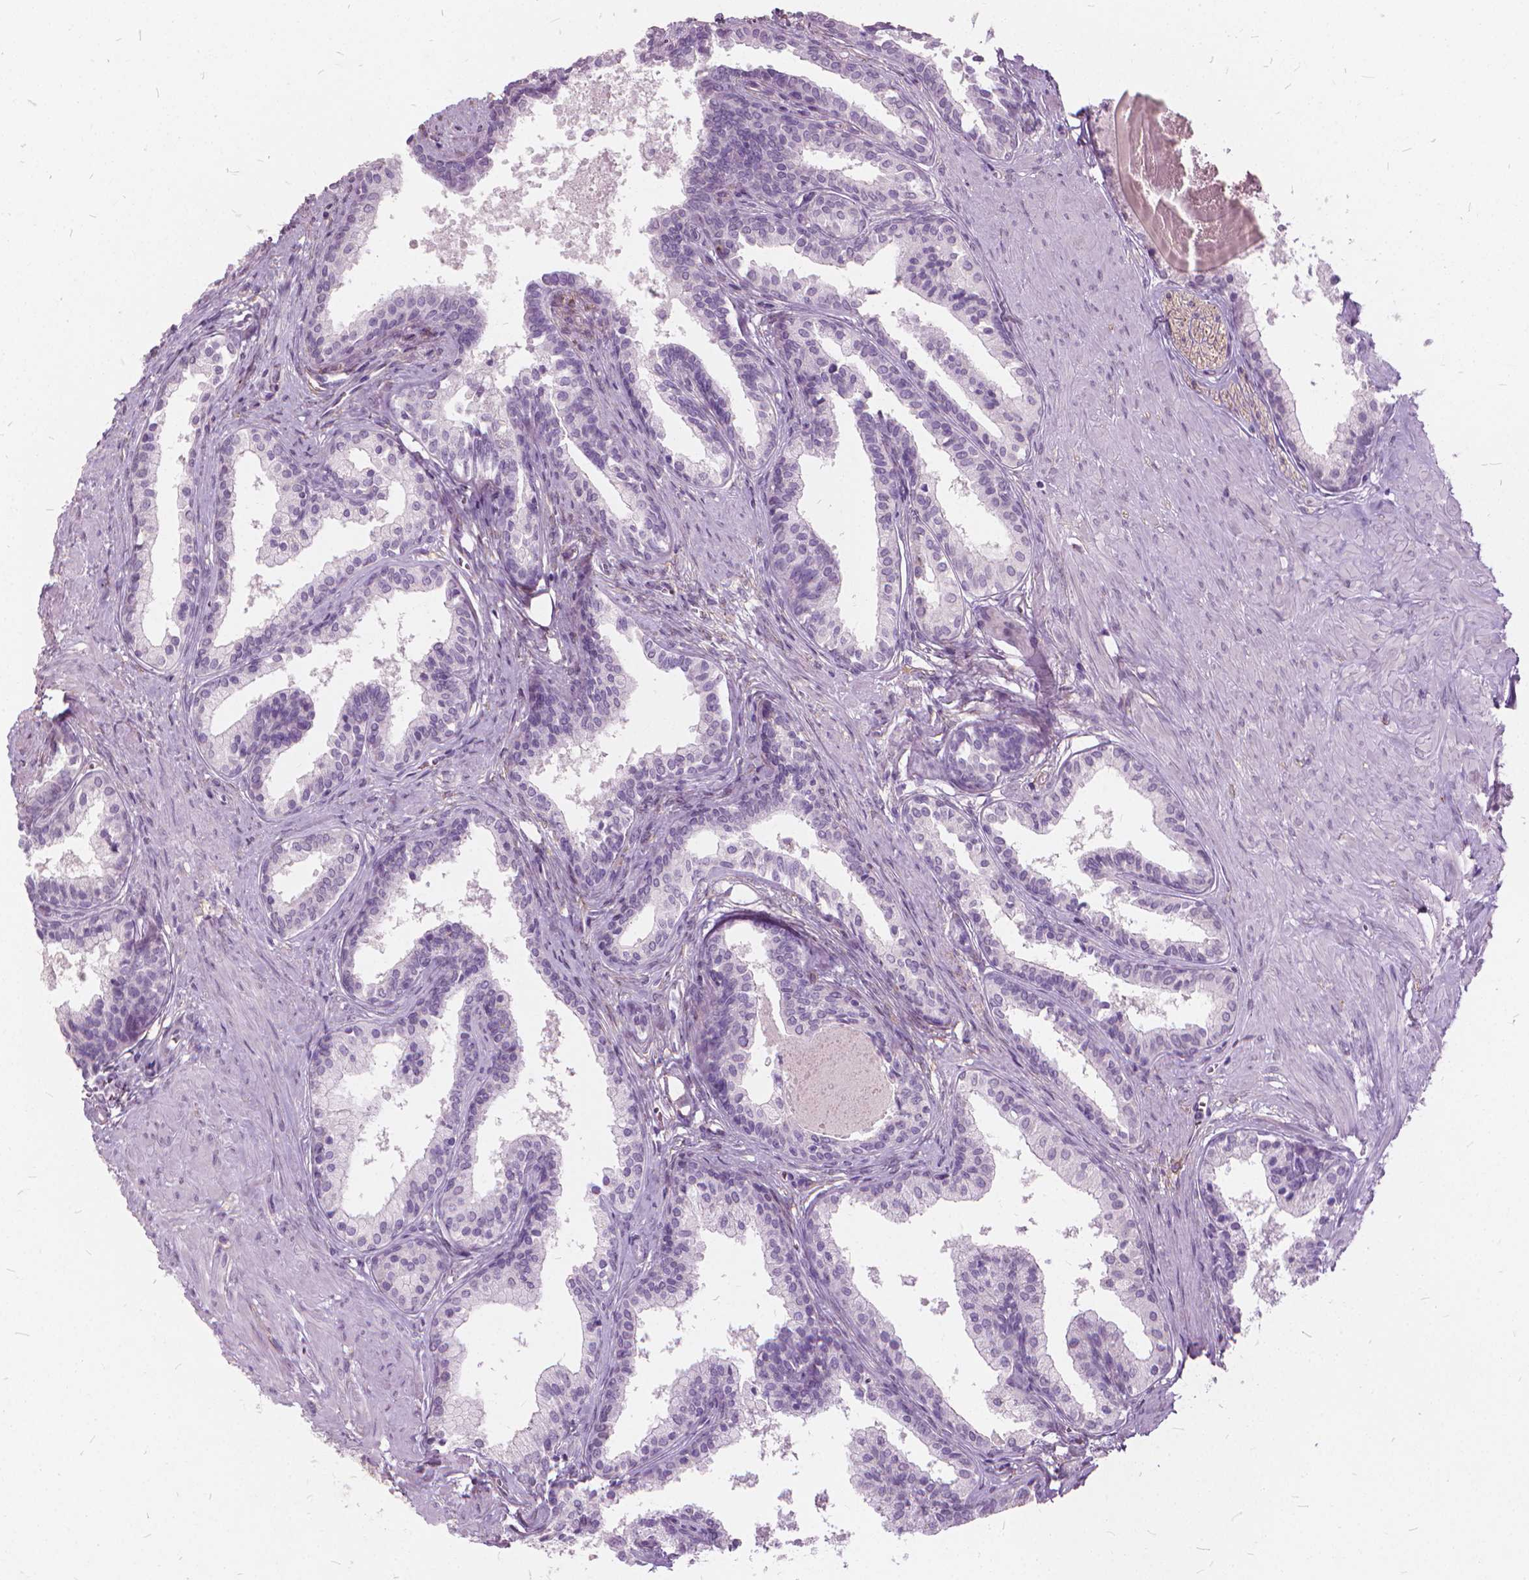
{"staining": {"intensity": "negative", "quantity": "none", "location": "none"}, "tissue": "prostate", "cell_type": "Glandular cells", "image_type": "normal", "snomed": [{"axis": "morphology", "description": "Normal tissue, NOS"}, {"axis": "topography", "description": "Prostate"}], "caption": "Immunohistochemistry (IHC) image of unremarkable human prostate stained for a protein (brown), which reveals no expression in glandular cells.", "gene": "DNM1", "patient": {"sex": "male", "age": 61}}